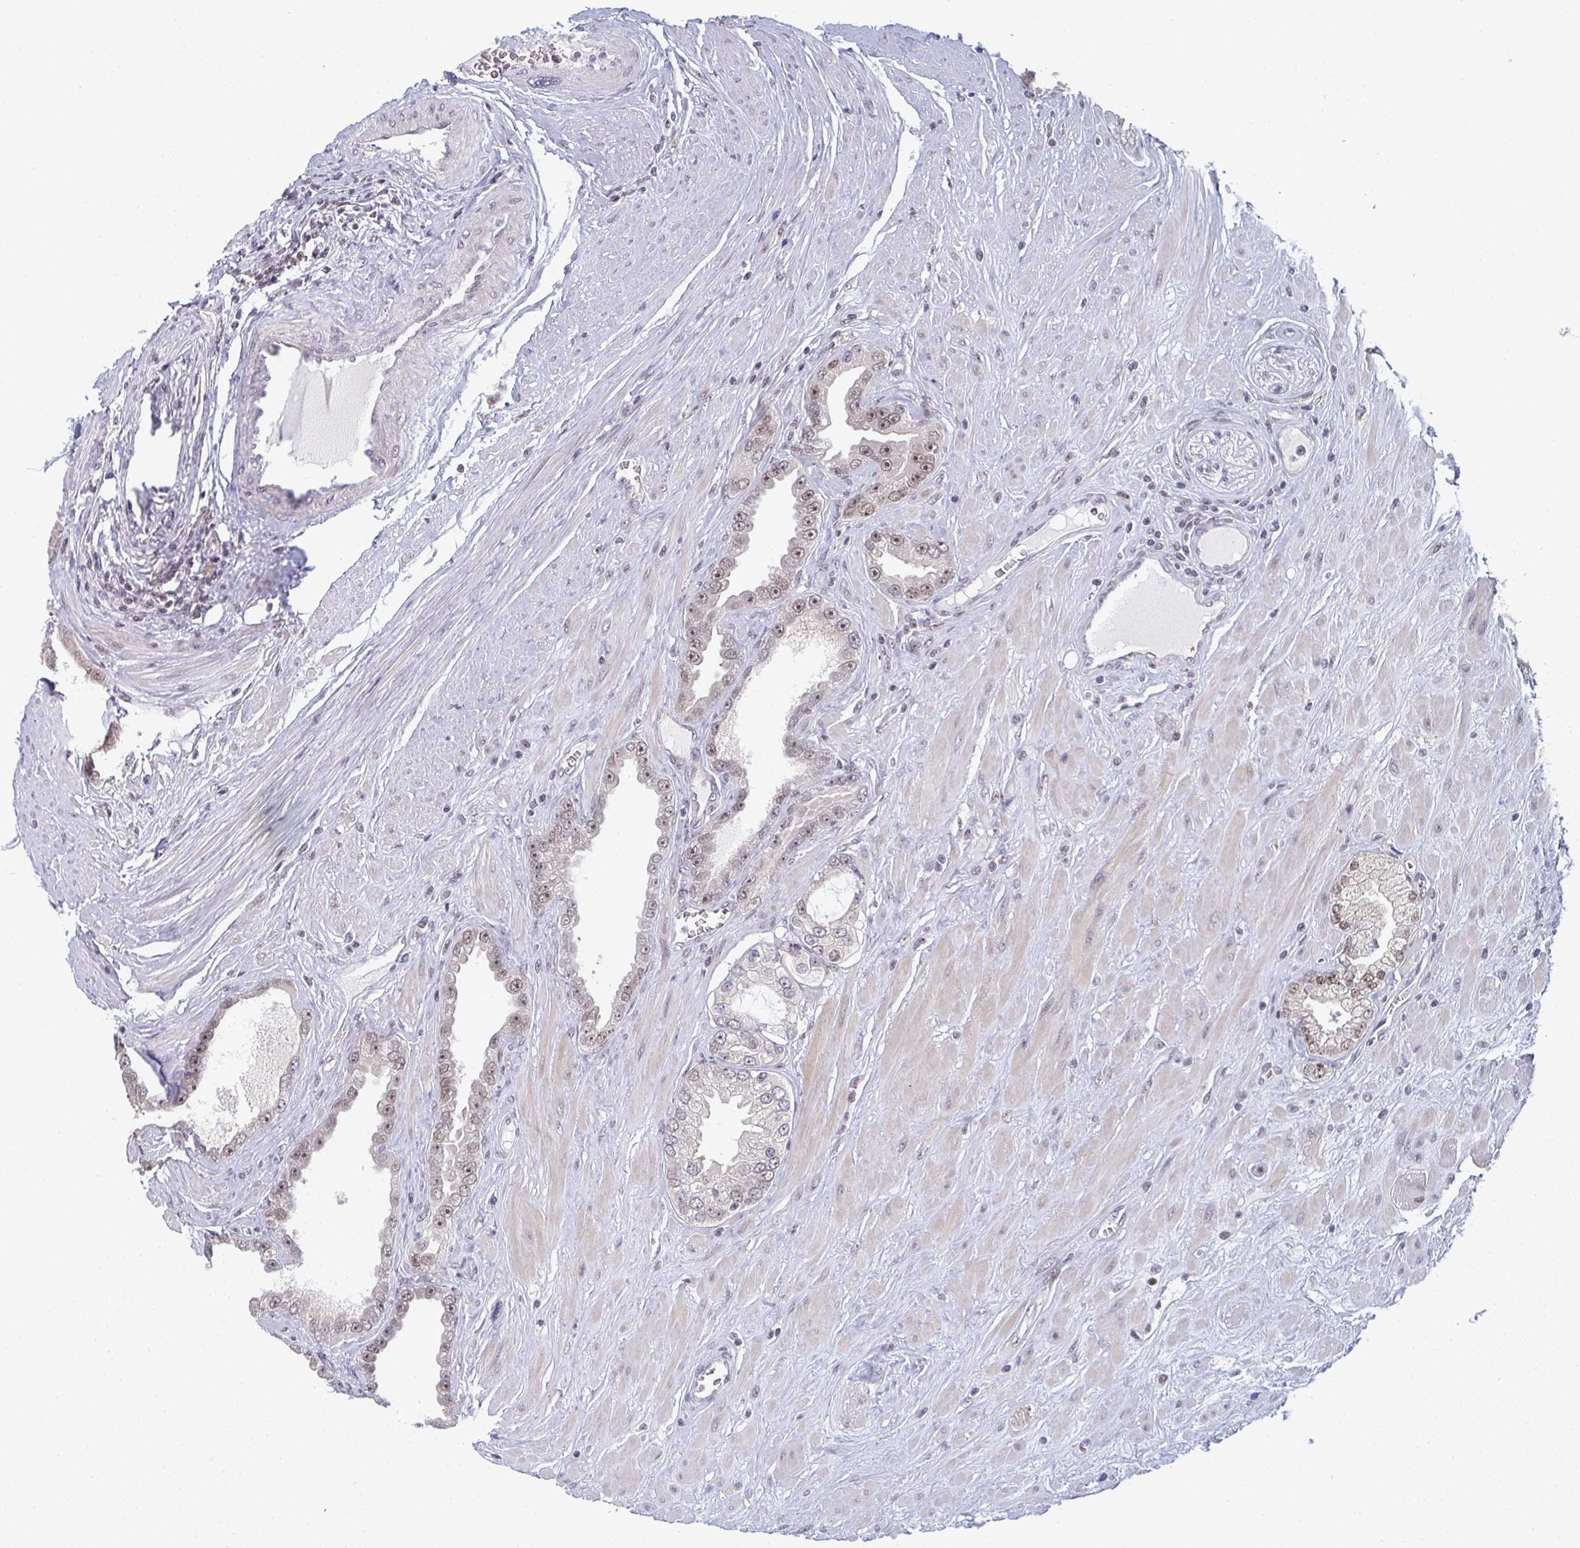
{"staining": {"intensity": "moderate", "quantity": ">75%", "location": "nuclear"}, "tissue": "prostate cancer", "cell_type": "Tumor cells", "image_type": "cancer", "snomed": [{"axis": "morphology", "description": "Adenocarcinoma, High grade"}, {"axis": "topography", "description": "Prostate"}], "caption": "A brown stain highlights moderate nuclear positivity of a protein in high-grade adenocarcinoma (prostate) tumor cells.", "gene": "ATF1", "patient": {"sex": "male", "age": 66}}